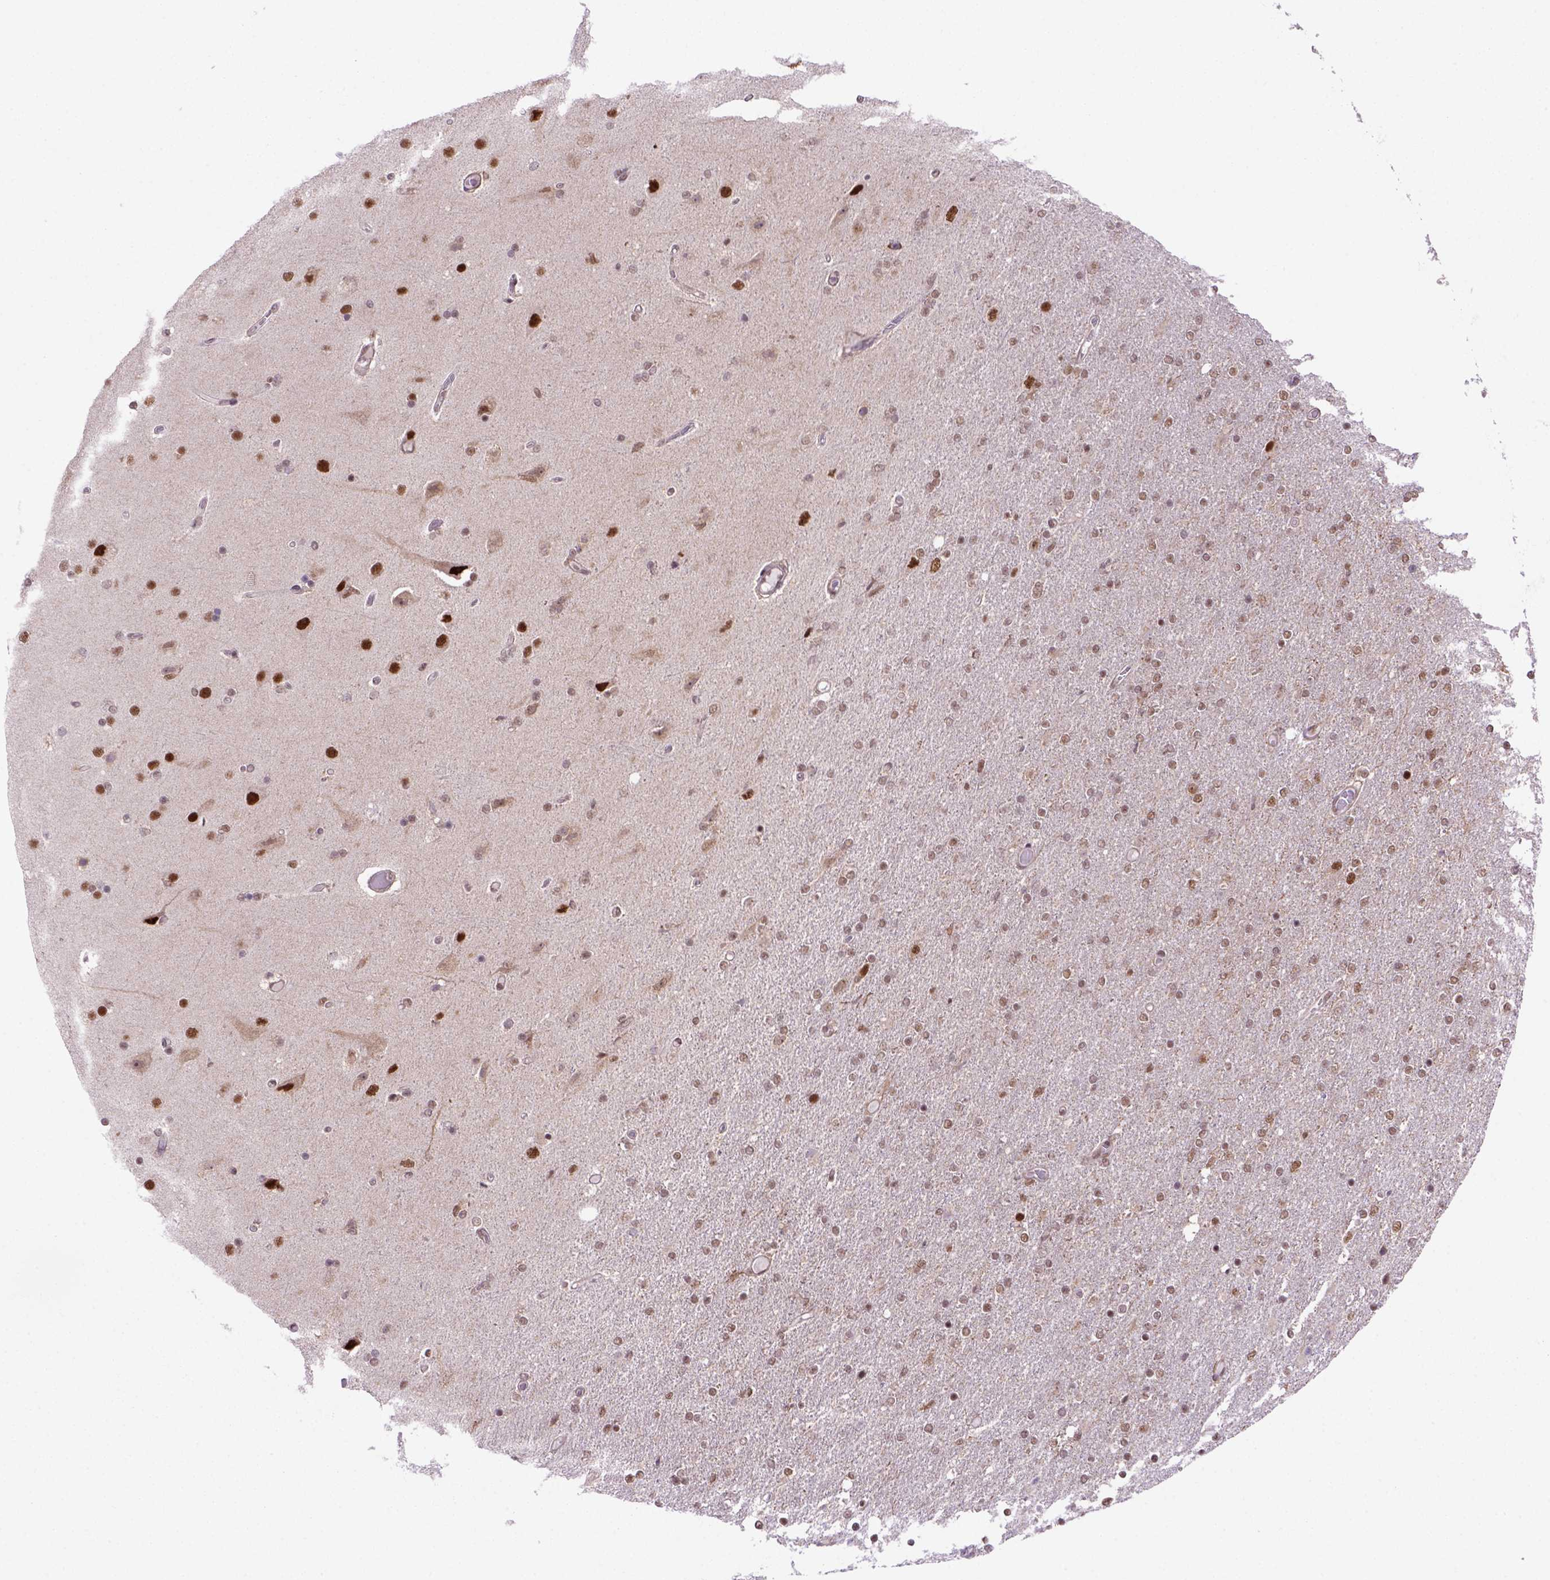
{"staining": {"intensity": "moderate", "quantity": ">75%", "location": "nuclear"}, "tissue": "glioma", "cell_type": "Tumor cells", "image_type": "cancer", "snomed": [{"axis": "morphology", "description": "Glioma, malignant, High grade"}, {"axis": "topography", "description": "Cerebral cortex"}], "caption": "Malignant glioma (high-grade) stained with a brown dye demonstrates moderate nuclear positive positivity in approximately >75% of tumor cells.", "gene": "PSMC2", "patient": {"sex": "male", "age": 70}}